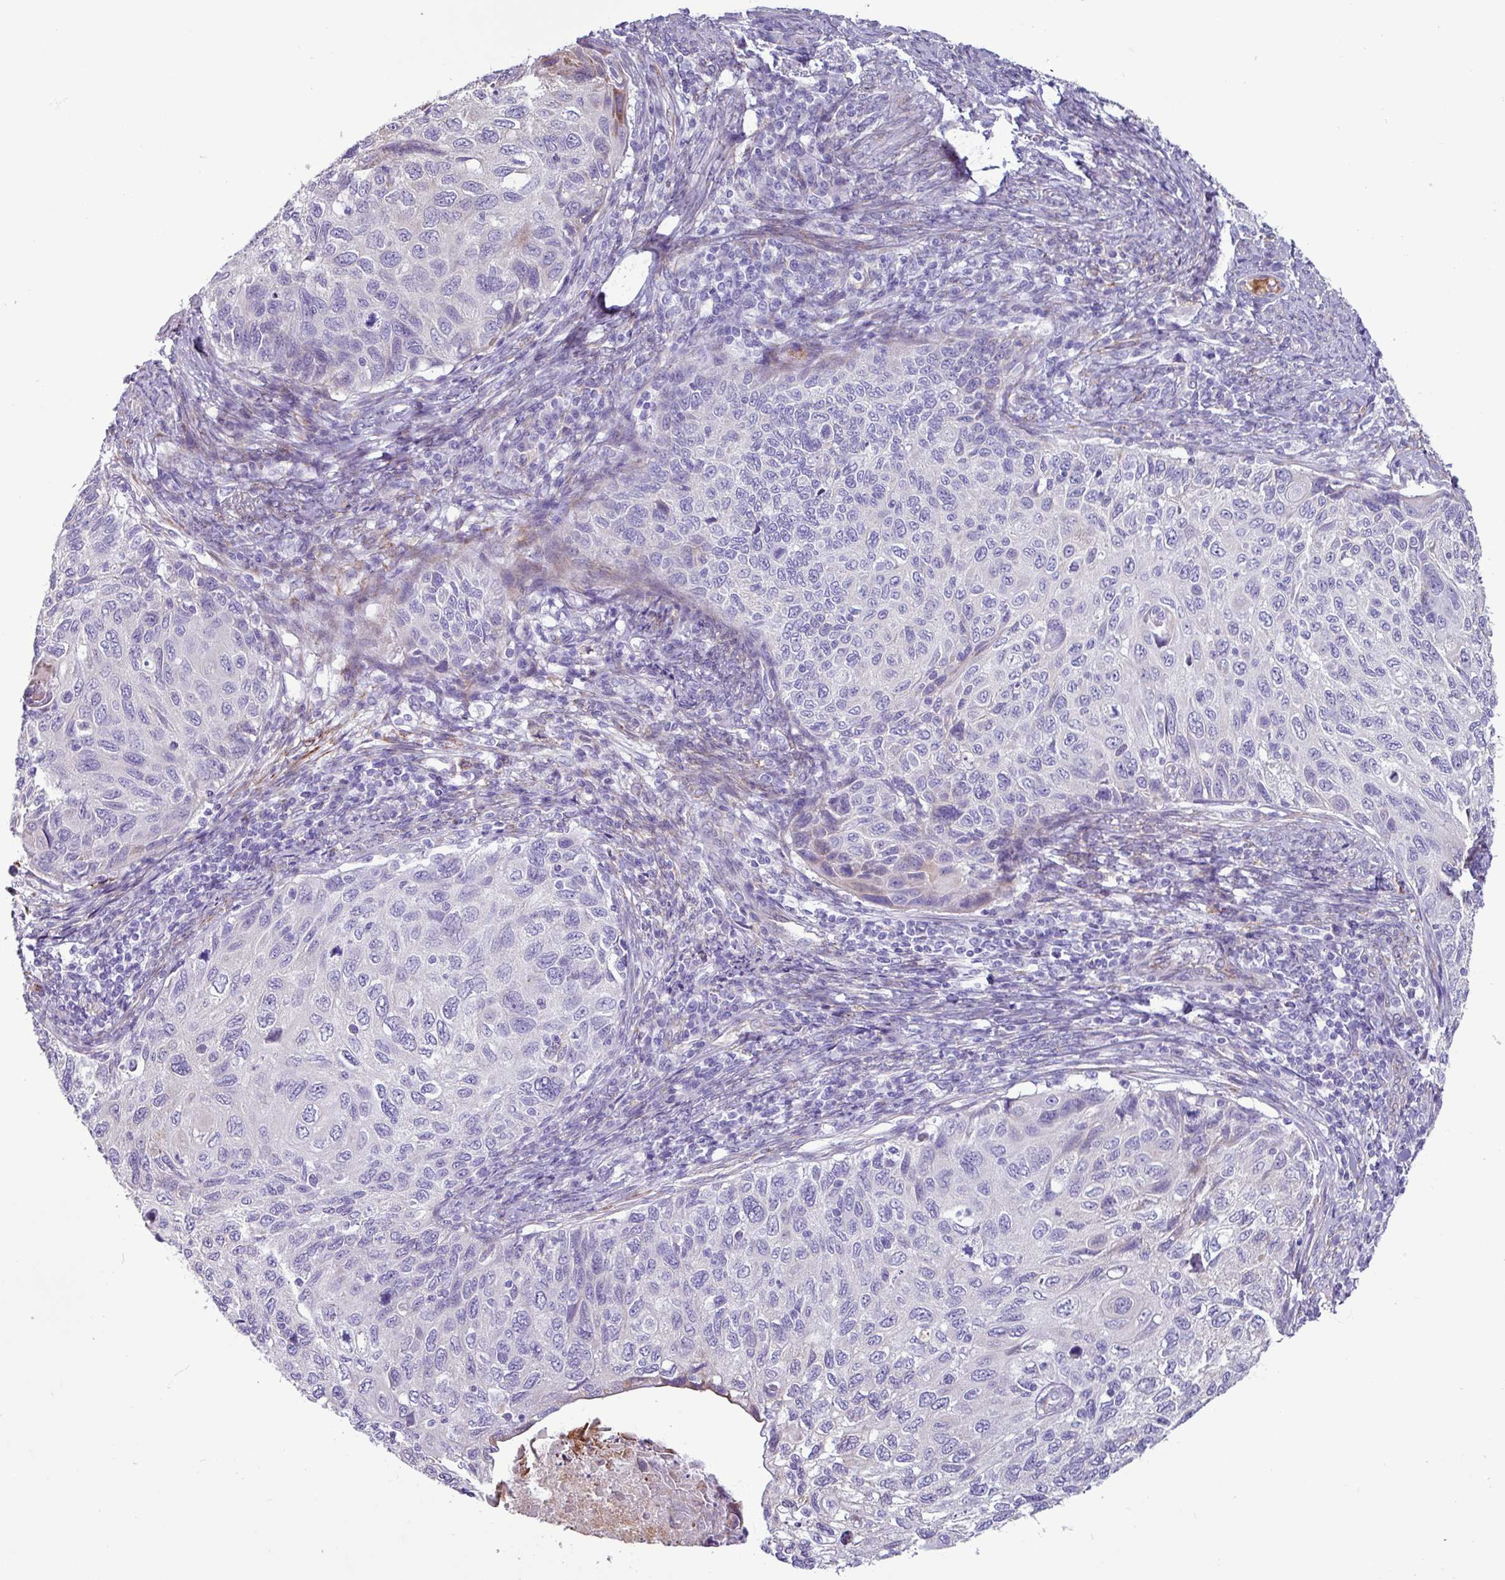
{"staining": {"intensity": "negative", "quantity": "none", "location": "none"}, "tissue": "cervical cancer", "cell_type": "Tumor cells", "image_type": "cancer", "snomed": [{"axis": "morphology", "description": "Squamous cell carcinoma, NOS"}, {"axis": "topography", "description": "Cervix"}], "caption": "Image shows no protein positivity in tumor cells of cervical squamous cell carcinoma tissue. (Brightfield microscopy of DAB IHC at high magnification).", "gene": "PPP1R35", "patient": {"sex": "female", "age": 70}}